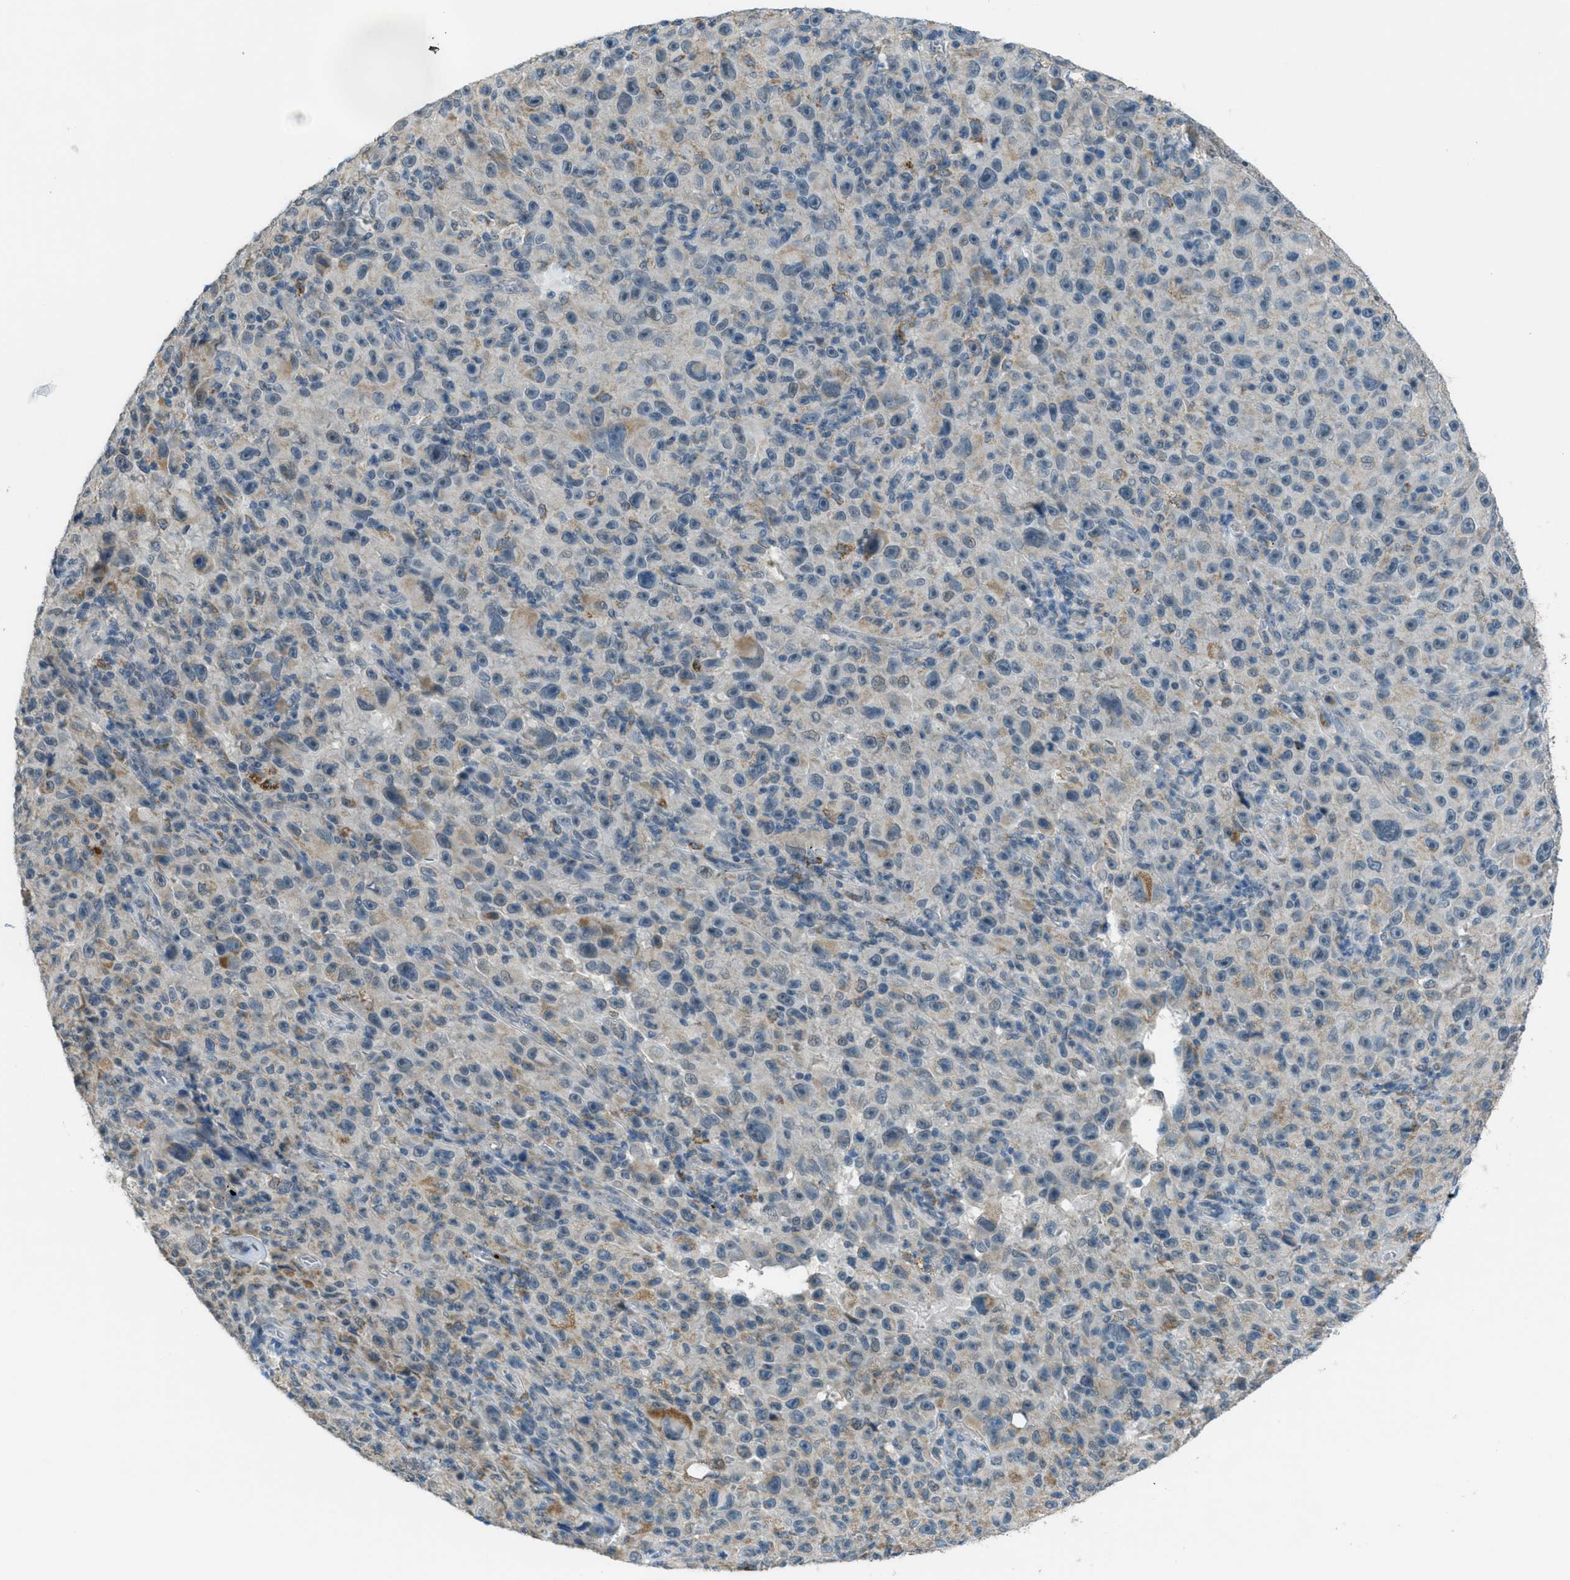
{"staining": {"intensity": "weak", "quantity": "<25%", "location": "cytoplasmic/membranous"}, "tissue": "melanoma", "cell_type": "Tumor cells", "image_type": "cancer", "snomed": [{"axis": "morphology", "description": "Malignant melanoma, NOS"}, {"axis": "topography", "description": "Skin"}], "caption": "DAB immunohistochemical staining of malignant melanoma reveals no significant staining in tumor cells.", "gene": "CDON", "patient": {"sex": "female", "age": 82}}